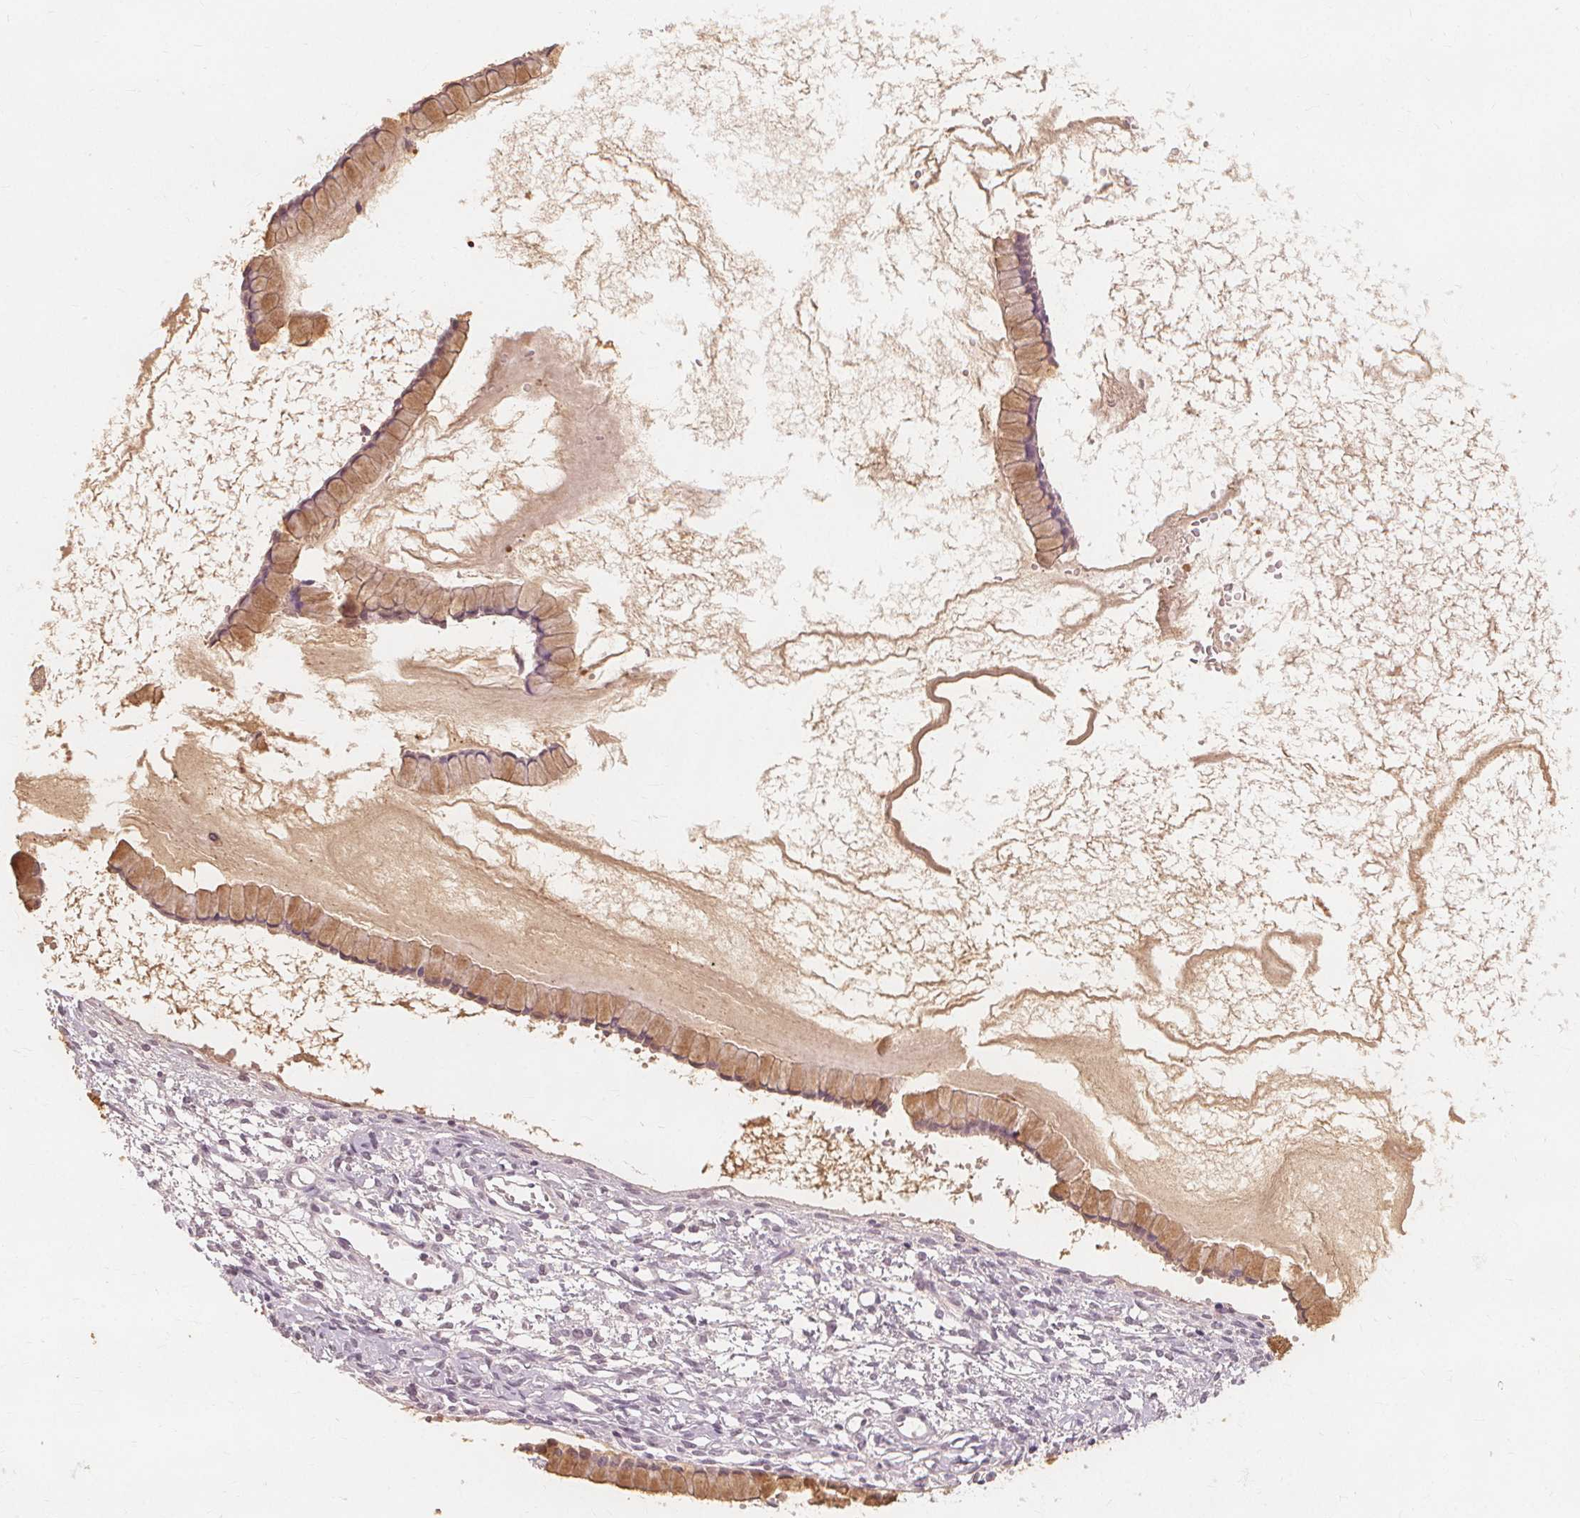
{"staining": {"intensity": "moderate", "quantity": ">75%", "location": "cytoplasmic/membranous"}, "tissue": "ovarian cancer", "cell_type": "Tumor cells", "image_type": "cancer", "snomed": [{"axis": "morphology", "description": "Cystadenocarcinoma, mucinous, NOS"}, {"axis": "topography", "description": "Ovary"}], "caption": "Protein positivity by IHC reveals moderate cytoplasmic/membranous staining in approximately >75% of tumor cells in mucinous cystadenocarcinoma (ovarian).", "gene": "TFF1", "patient": {"sex": "female", "age": 41}}